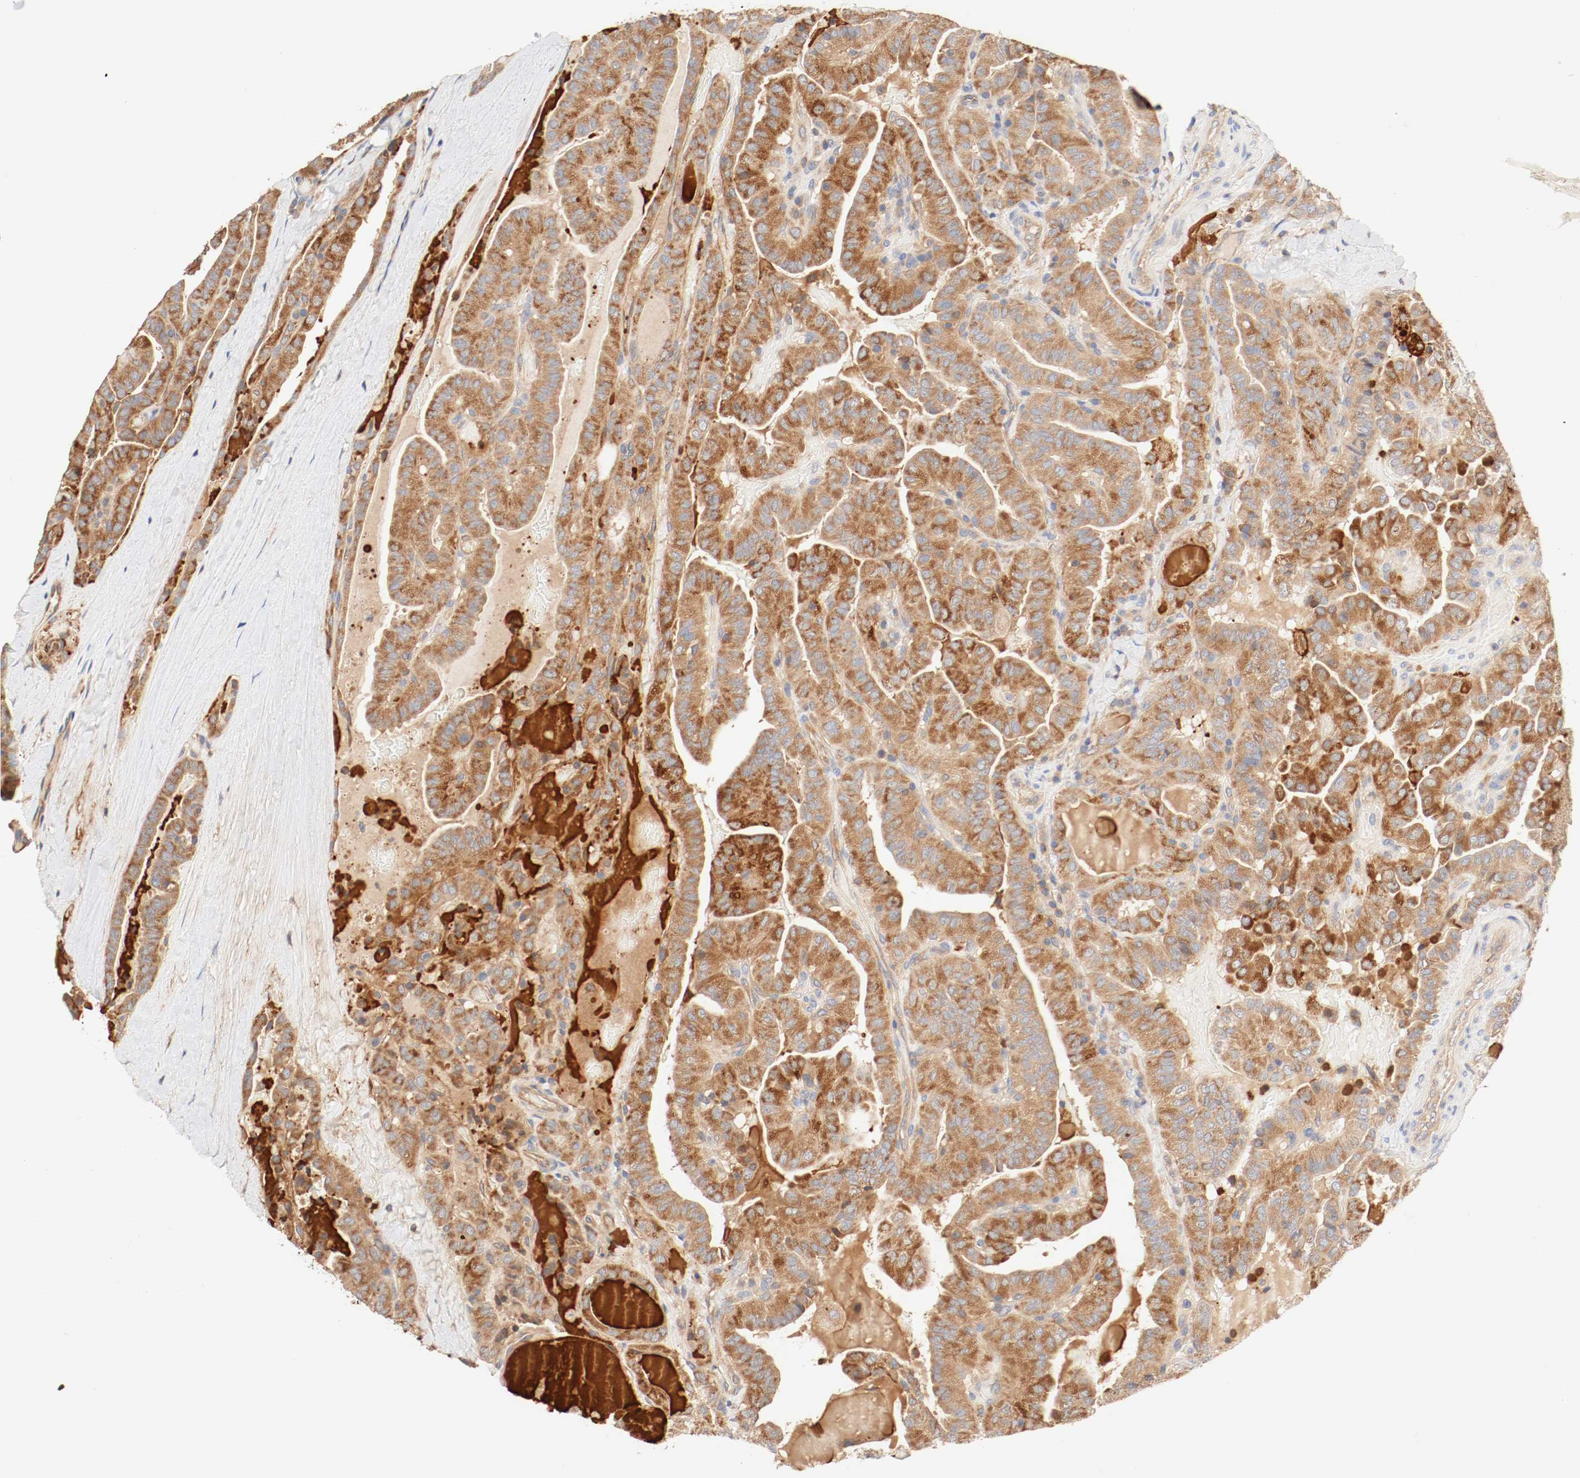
{"staining": {"intensity": "strong", "quantity": ">75%", "location": "cytoplasmic/membranous"}, "tissue": "thyroid cancer", "cell_type": "Tumor cells", "image_type": "cancer", "snomed": [{"axis": "morphology", "description": "Papillary adenocarcinoma, NOS"}, {"axis": "topography", "description": "Thyroid gland"}], "caption": "Human thyroid cancer (papillary adenocarcinoma) stained with a protein marker displays strong staining in tumor cells.", "gene": "GIT1", "patient": {"sex": "male", "age": 77}}